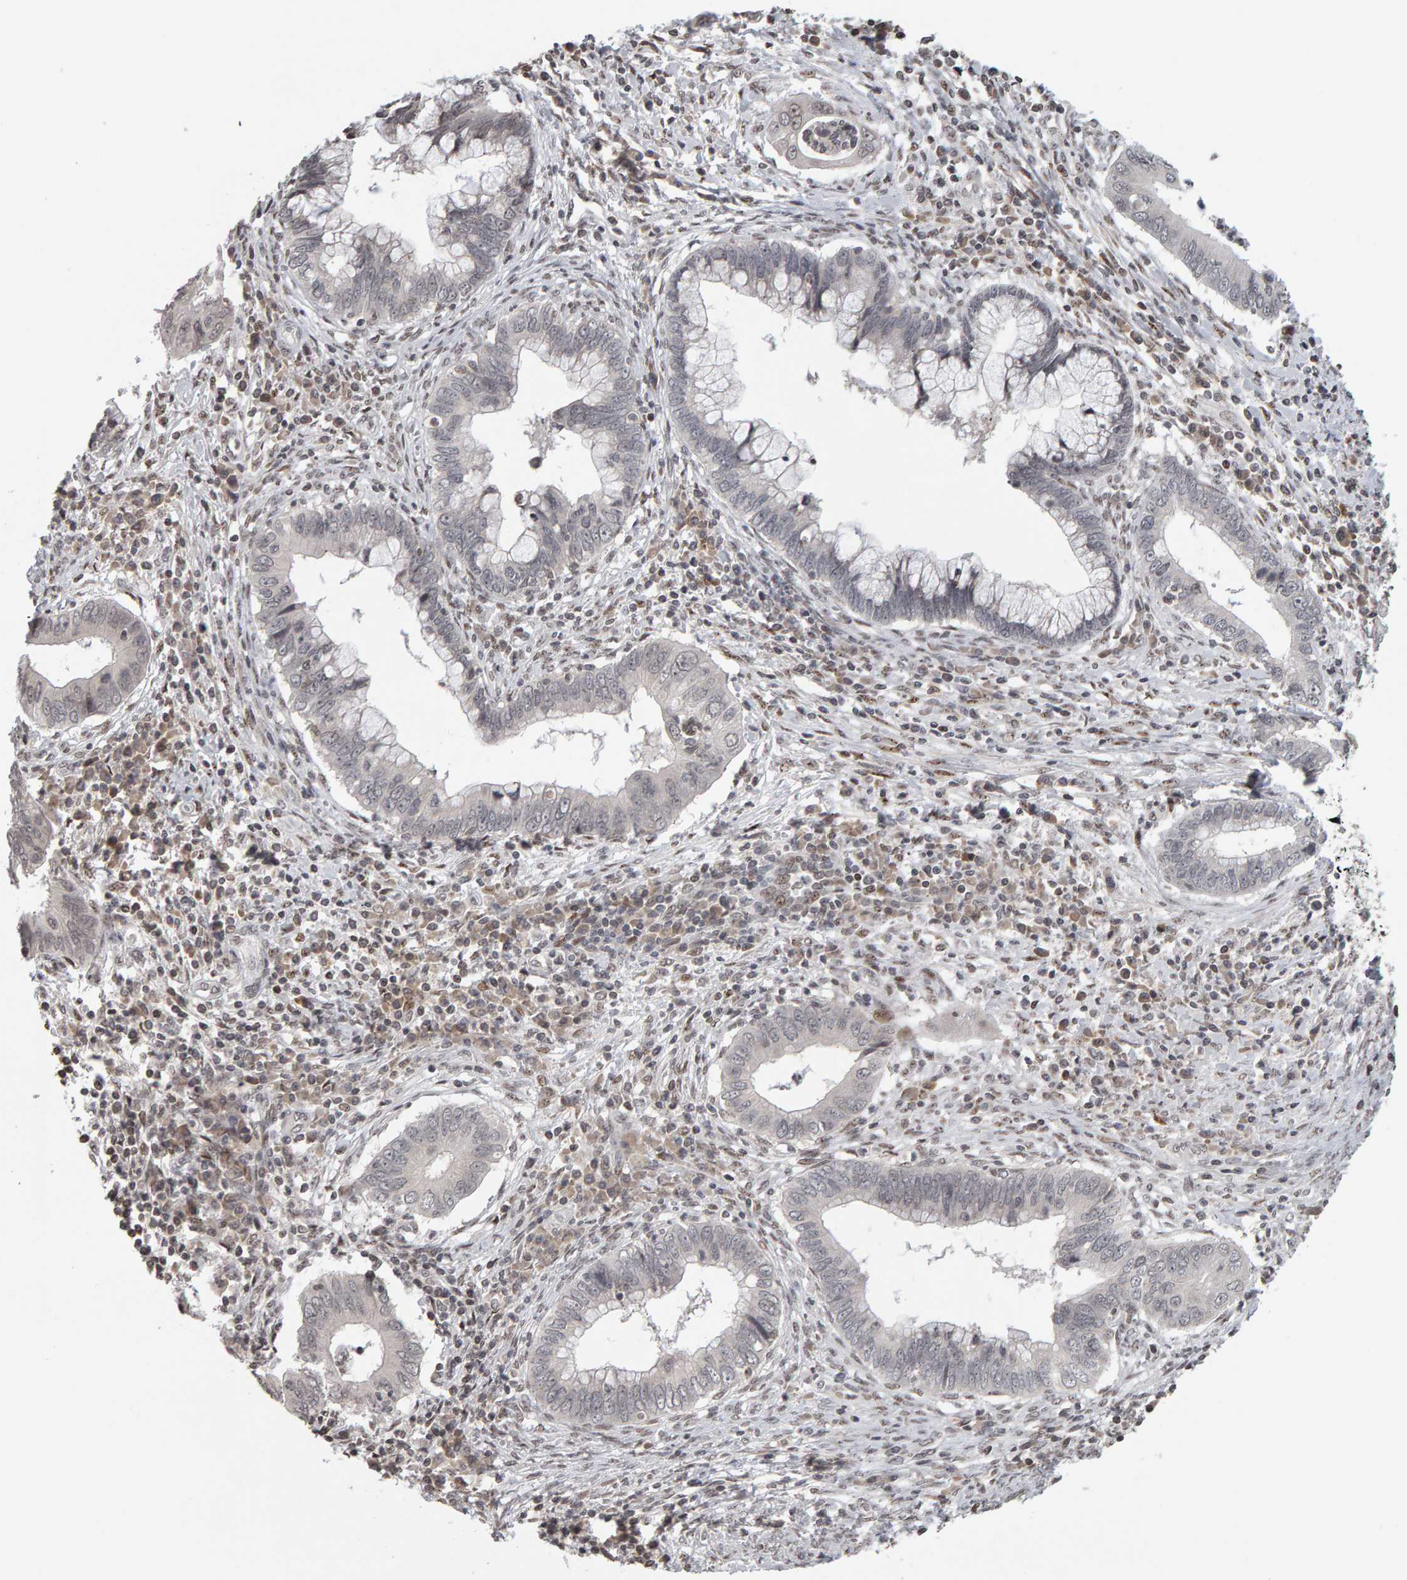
{"staining": {"intensity": "negative", "quantity": "none", "location": "none"}, "tissue": "cervical cancer", "cell_type": "Tumor cells", "image_type": "cancer", "snomed": [{"axis": "morphology", "description": "Adenocarcinoma, NOS"}, {"axis": "topography", "description": "Cervix"}], "caption": "A high-resolution photomicrograph shows IHC staining of cervical adenocarcinoma, which exhibits no significant staining in tumor cells. The staining was performed using DAB (3,3'-diaminobenzidine) to visualize the protein expression in brown, while the nuclei were stained in blue with hematoxylin (Magnification: 20x).", "gene": "TRAM1", "patient": {"sex": "female", "age": 44}}